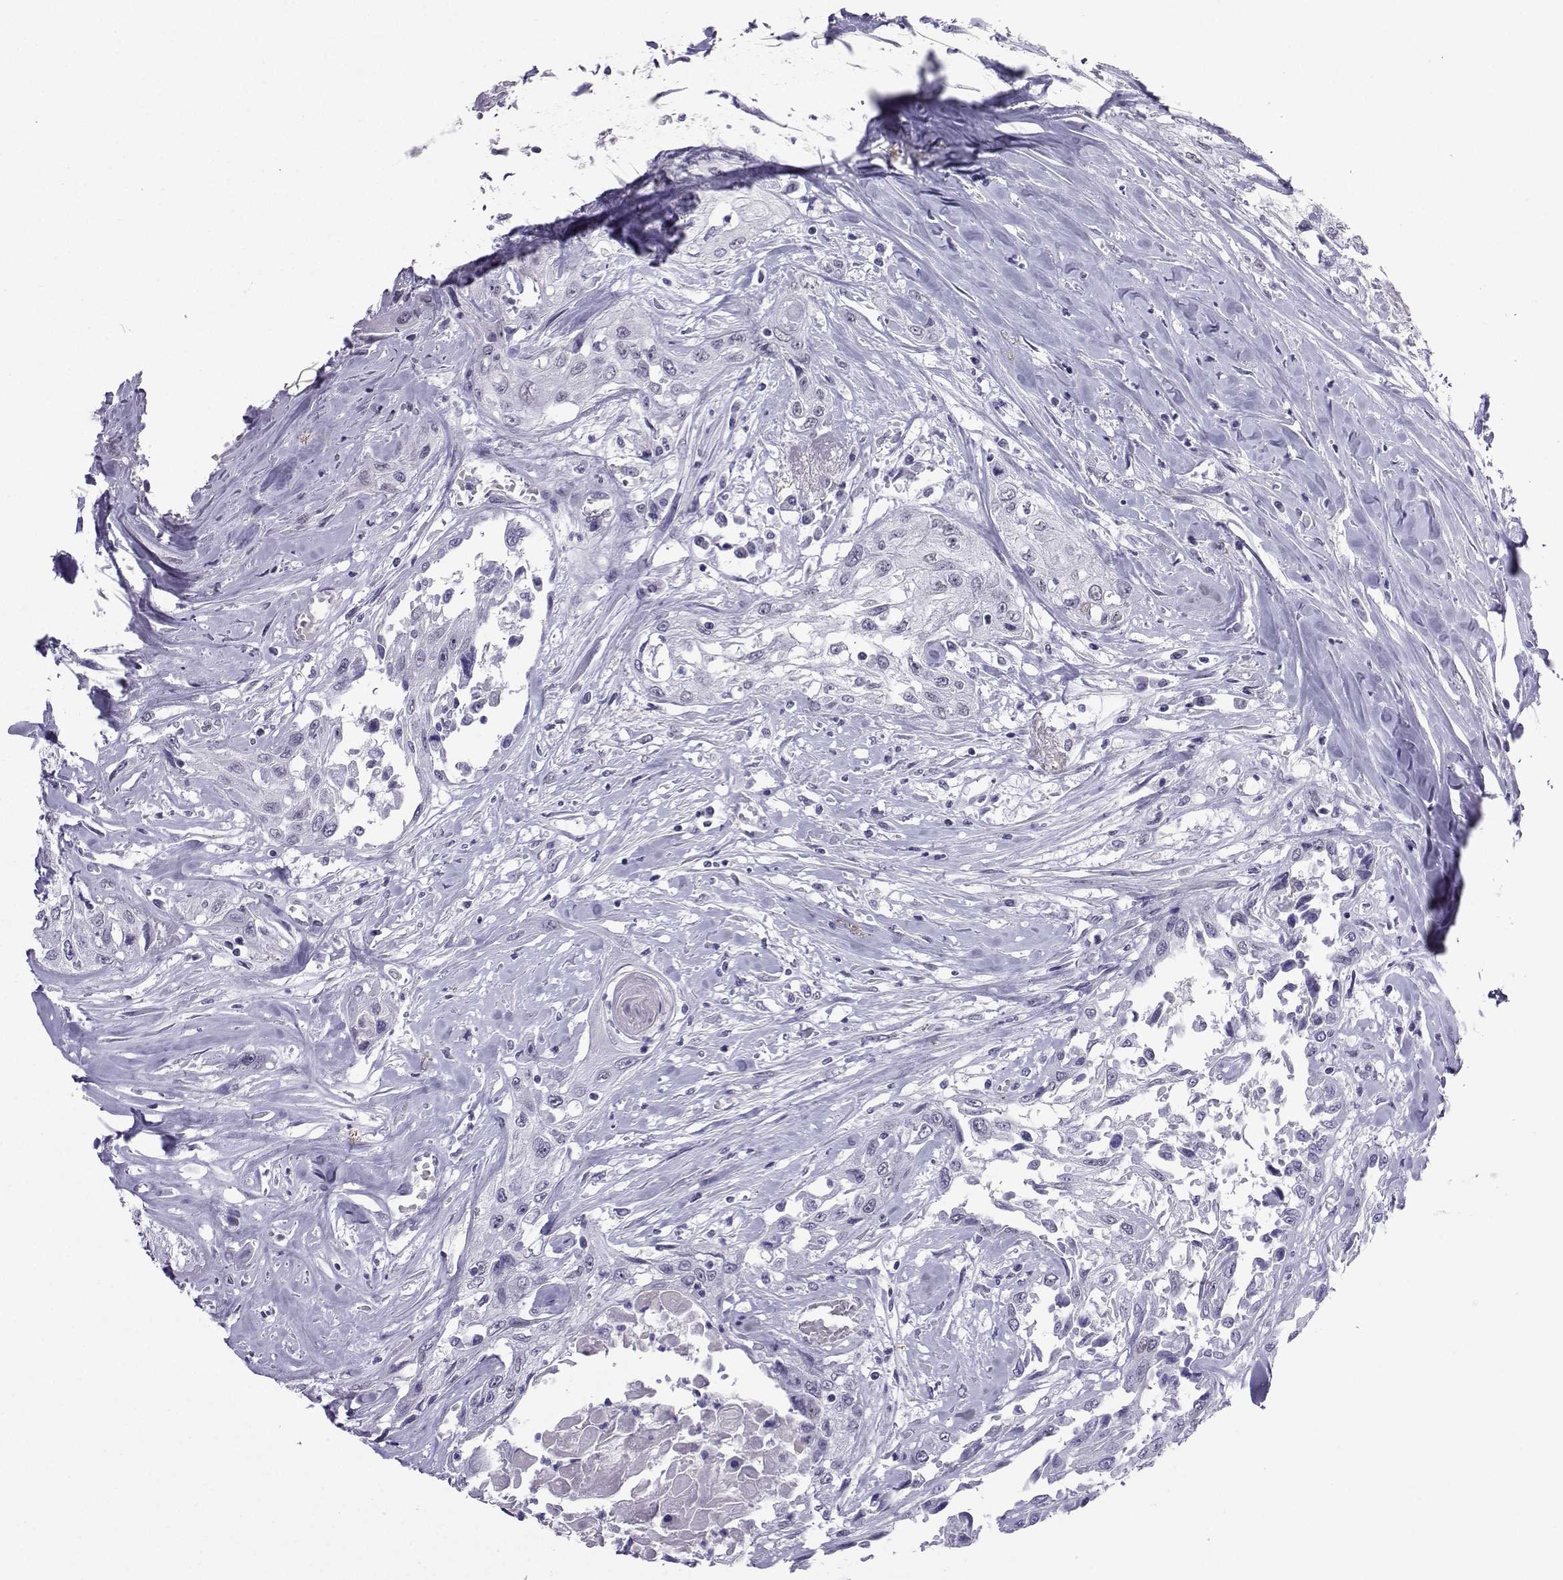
{"staining": {"intensity": "negative", "quantity": "none", "location": "none"}, "tissue": "head and neck cancer", "cell_type": "Tumor cells", "image_type": "cancer", "snomed": [{"axis": "morphology", "description": "Normal tissue, NOS"}, {"axis": "morphology", "description": "Squamous cell carcinoma, NOS"}, {"axis": "topography", "description": "Oral tissue"}, {"axis": "topography", "description": "Peripheral nerve tissue"}, {"axis": "topography", "description": "Head-Neck"}], "caption": "Head and neck cancer (squamous cell carcinoma) was stained to show a protein in brown. There is no significant expression in tumor cells.", "gene": "LORICRIN", "patient": {"sex": "female", "age": 59}}